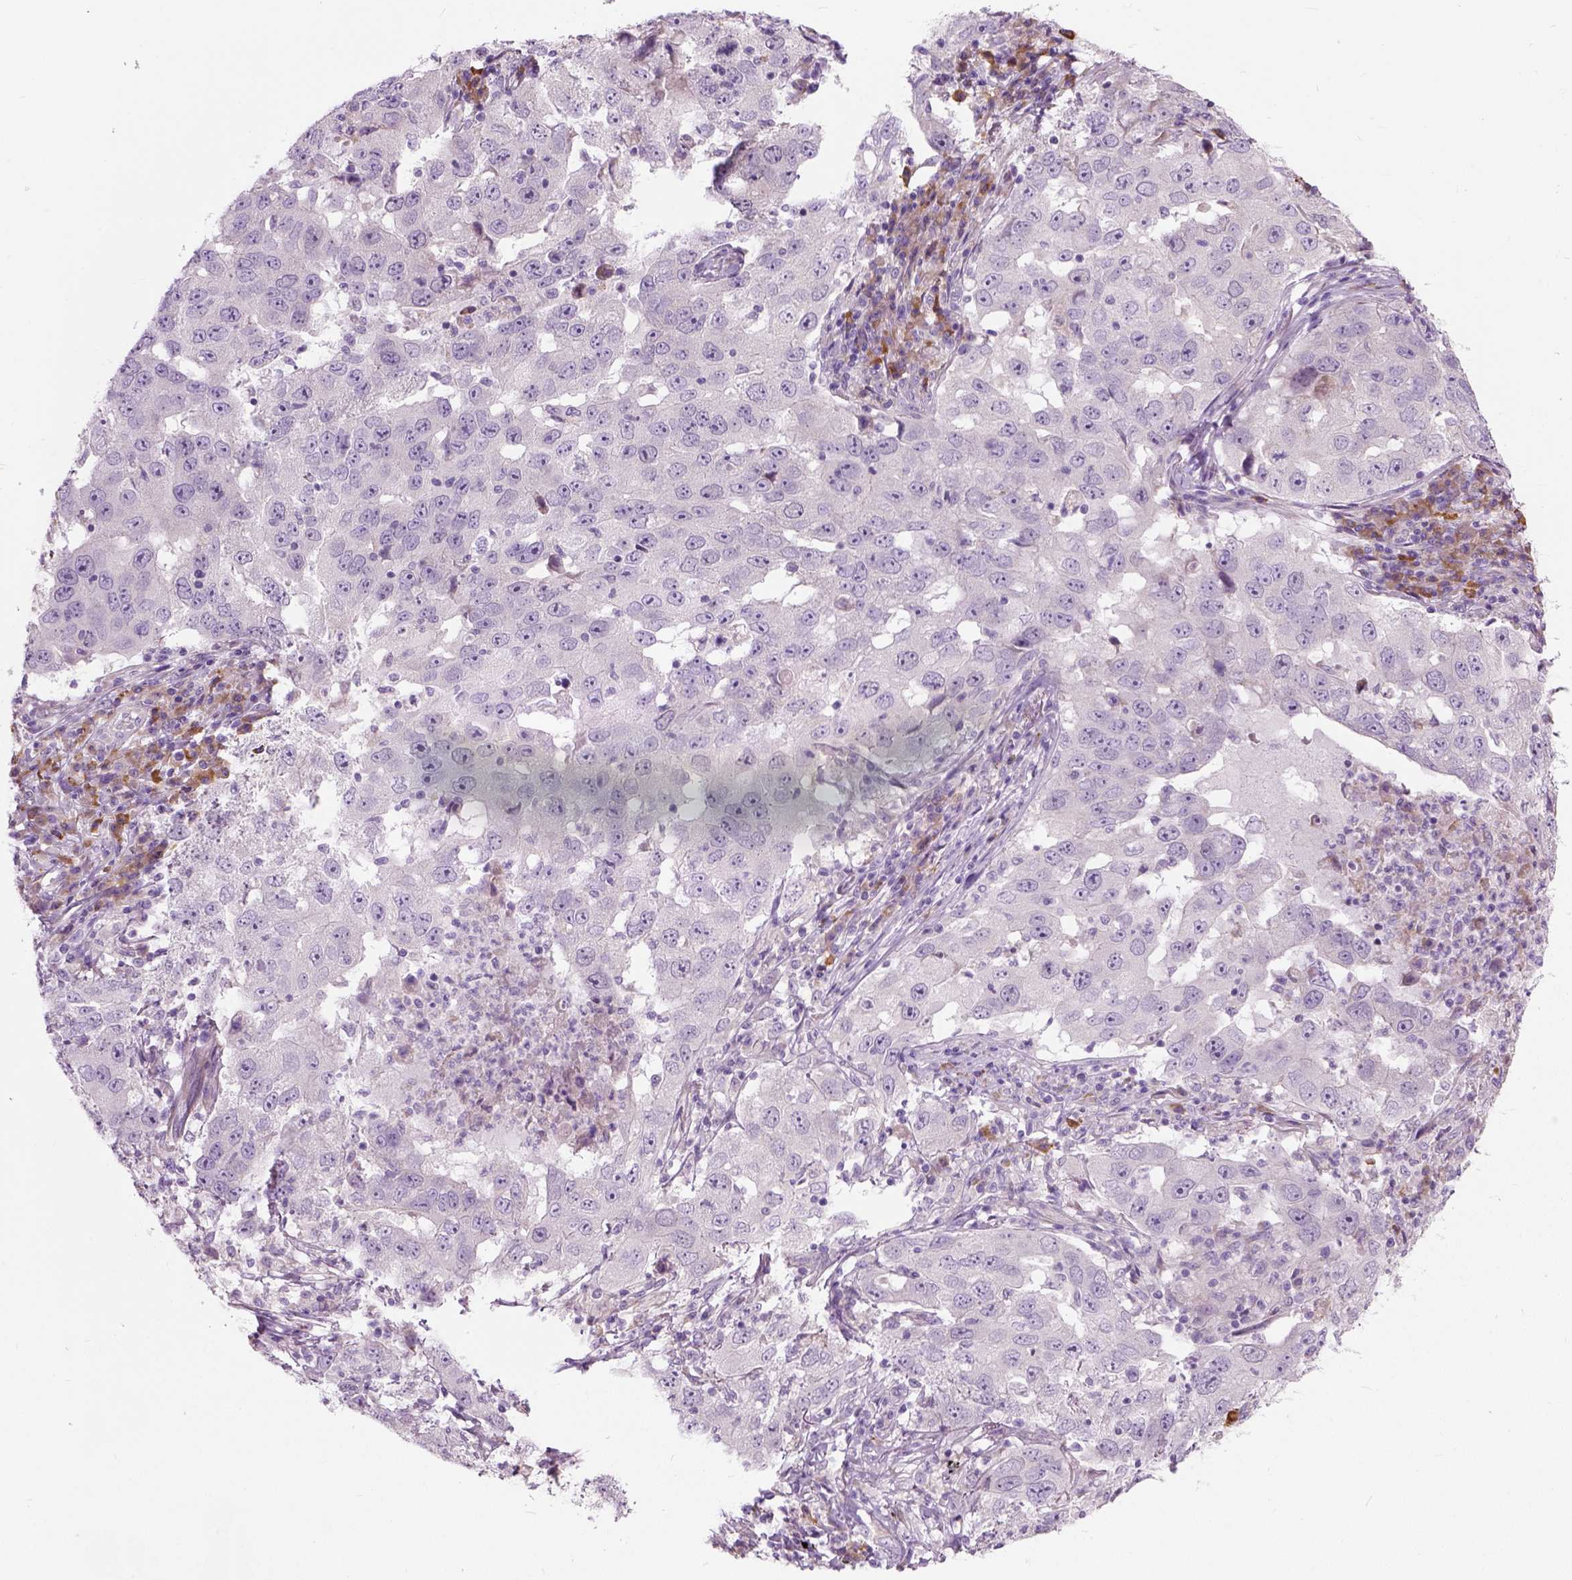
{"staining": {"intensity": "negative", "quantity": "none", "location": "none"}, "tissue": "lung cancer", "cell_type": "Tumor cells", "image_type": "cancer", "snomed": [{"axis": "morphology", "description": "Adenocarcinoma, NOS"}, {"axis": "topography", "description": "Lung"}], "caption": "IHC of human lung cancer (adenocarcinoma) demonstrates no expression in tumor cells.", "gene": "TRIM72", "patient": {"sex": "male", "age": 73}}